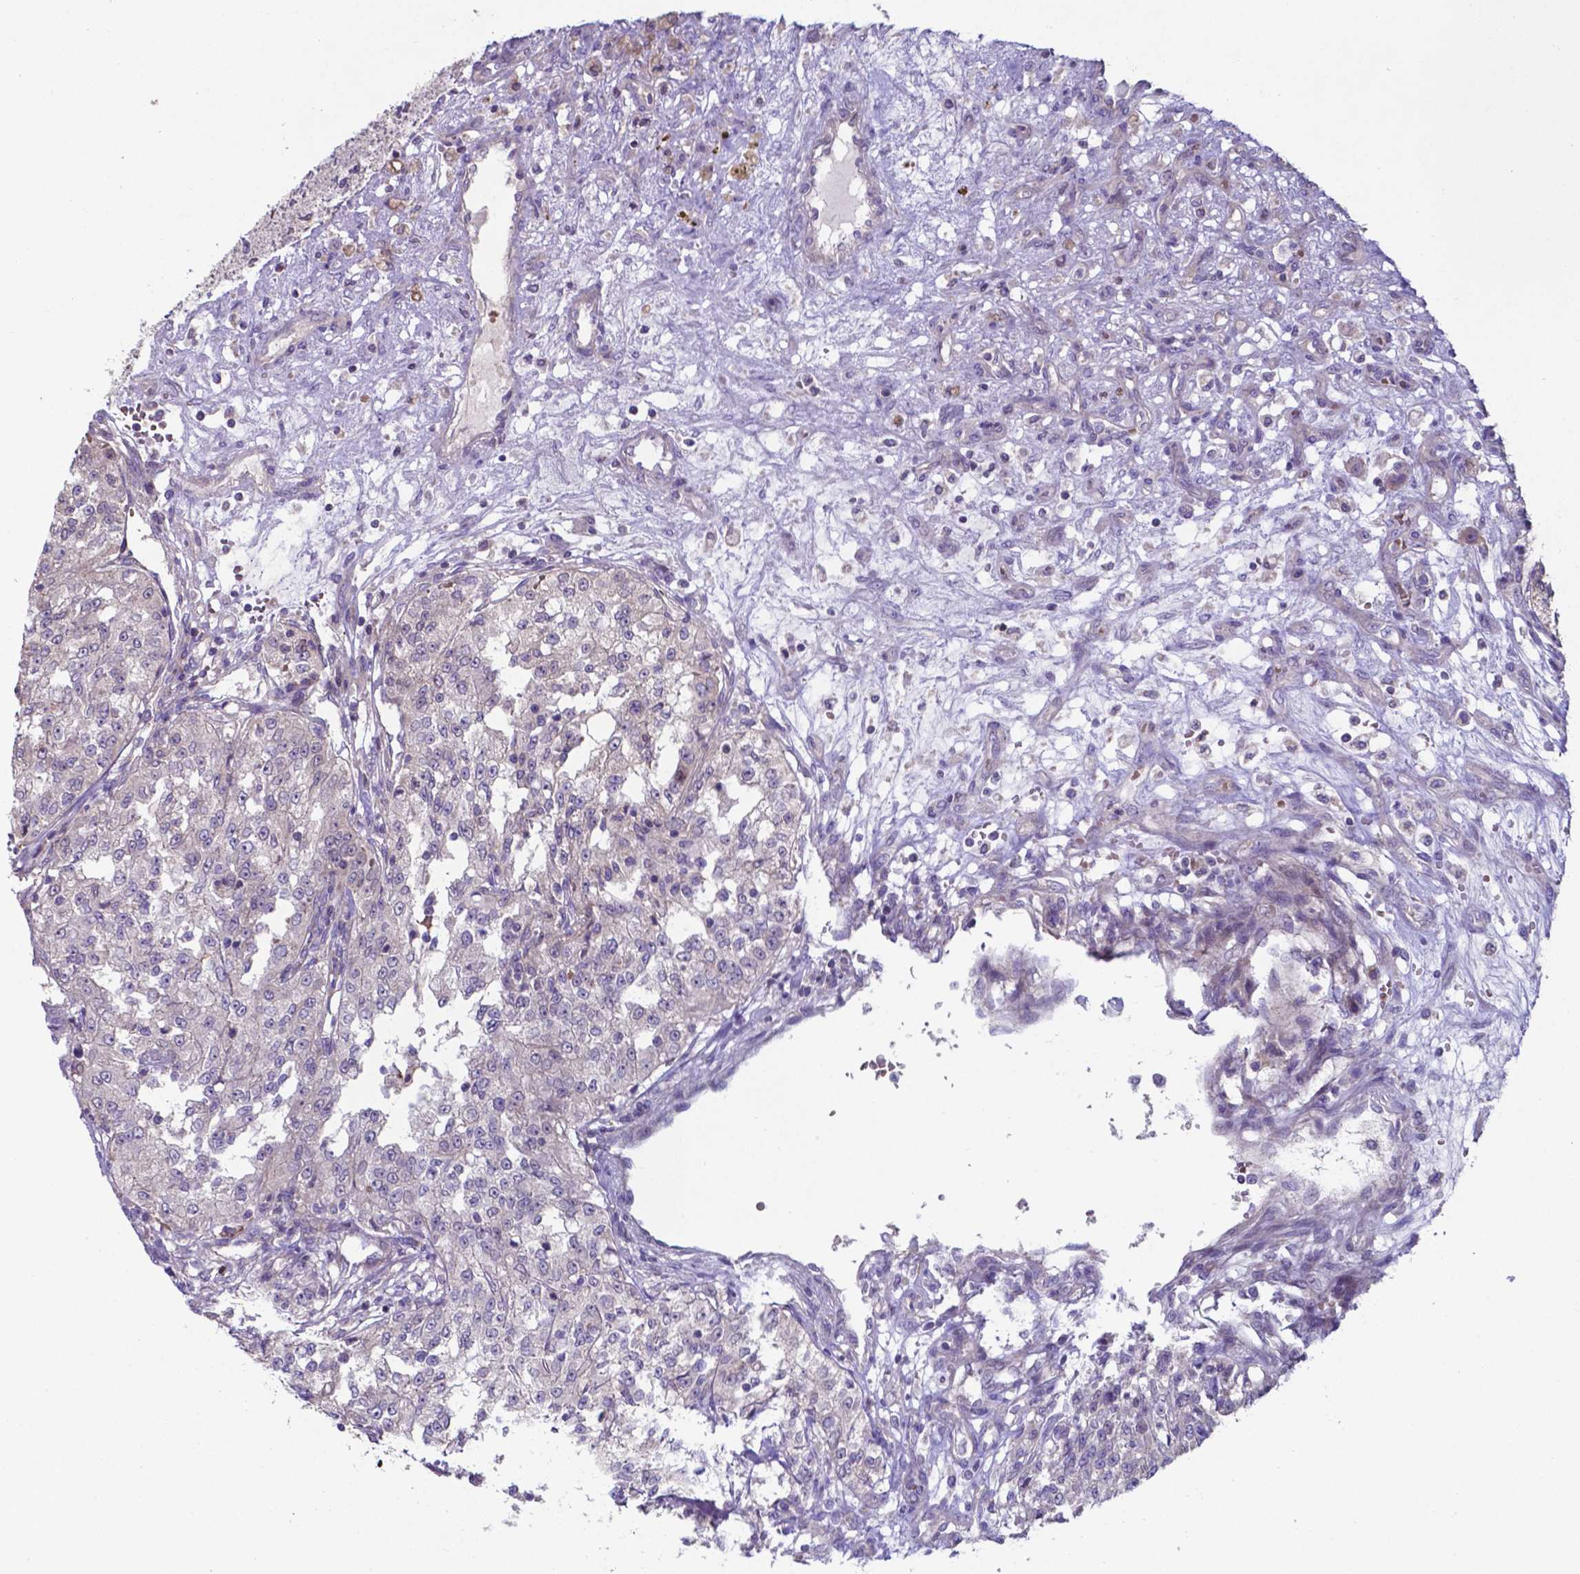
{"staining": {"intensity": "negative", "quantity": "none", "location": "none"}, "tissue": "renal cancer", "cell_type": "Tumor cells", "image_type": "cancer", "snomed": [{"axis": "morphology", "description": "Adenocarcinoma, NOS"}, {"axis": "topography", "description": "Kidney"}], "caption": "Immunohistochemical staining of renal cancer exhibits no significant expression in tumor cells.", "gene": "TYRO3", "patient": {"sex": "female", "age": 63}}